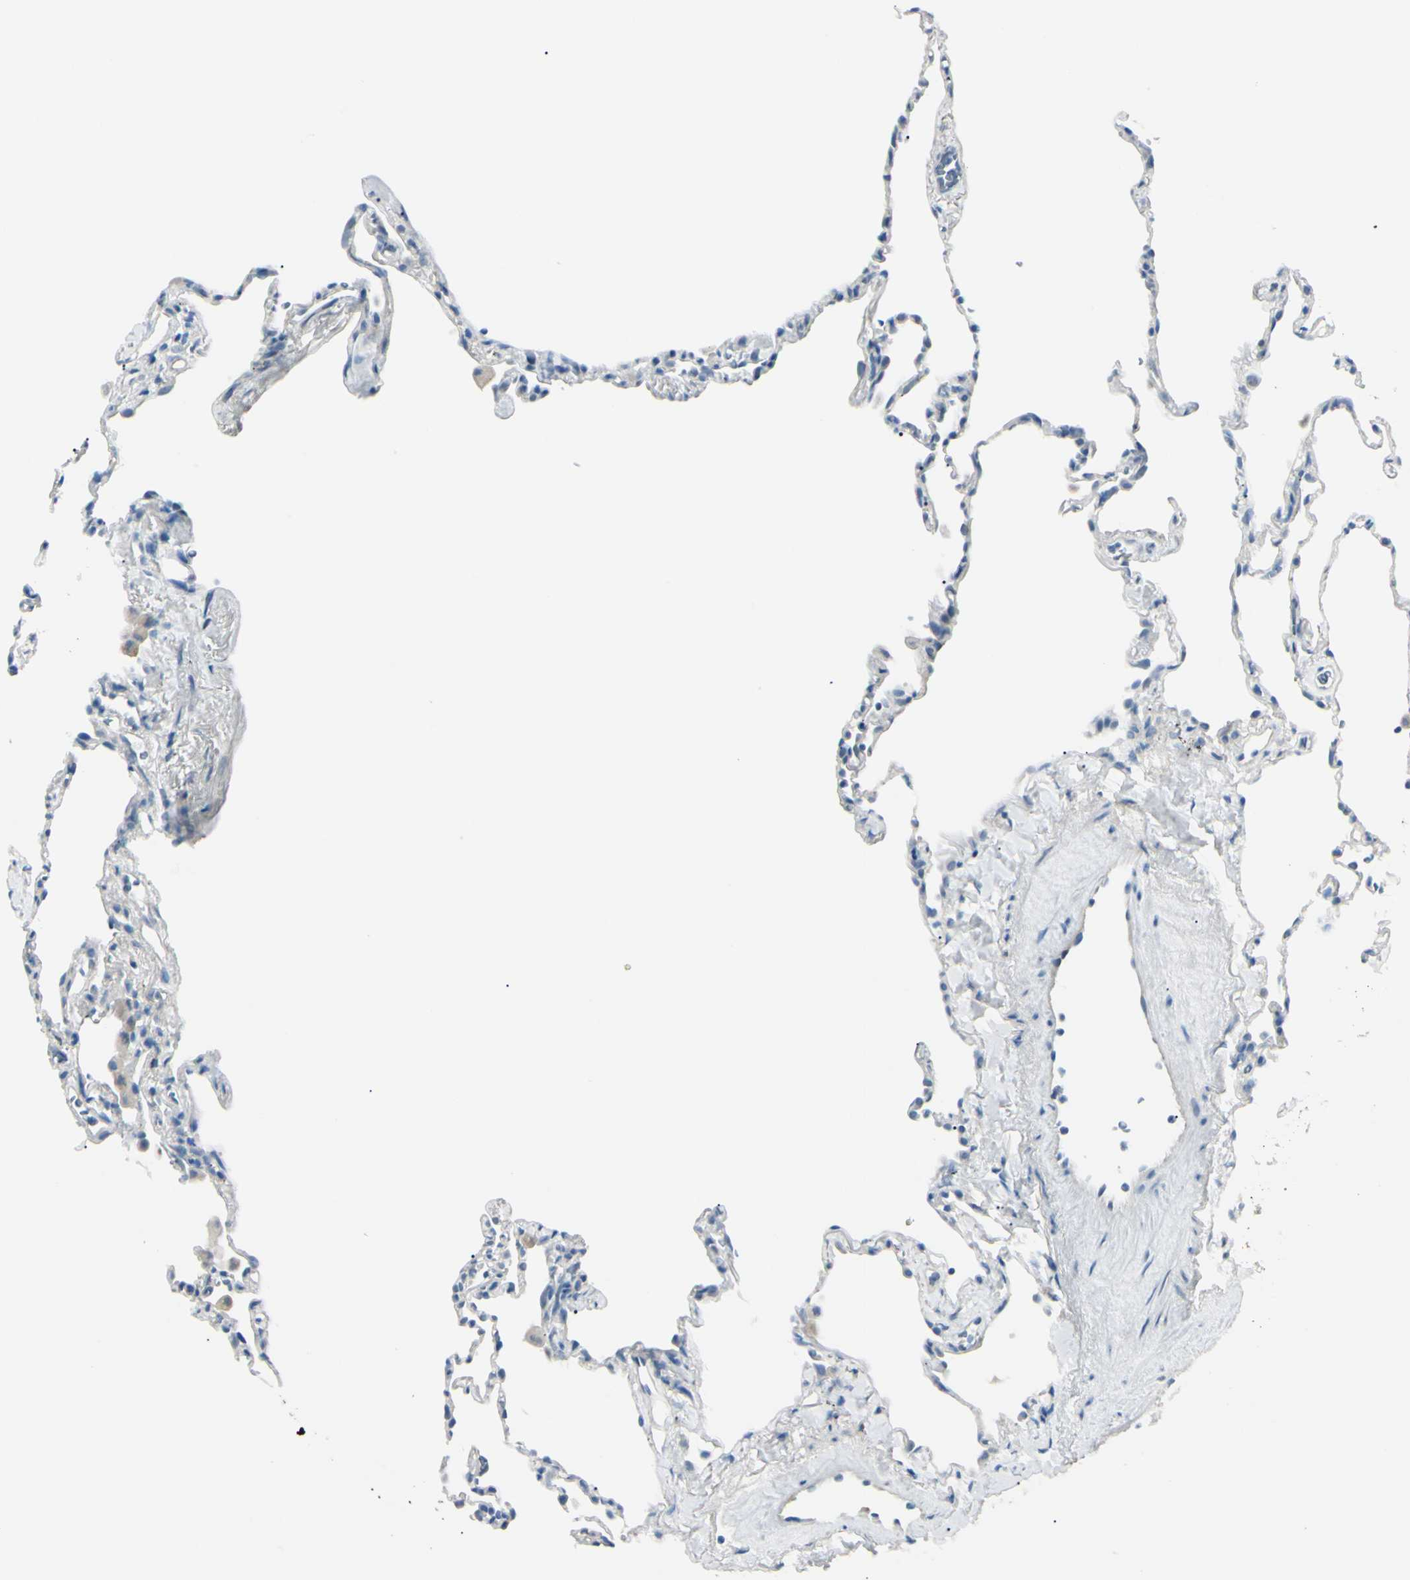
{"staining": {"intensity": "negative", "quantity": "none", "location": "none"}, "tissue": "lung", "cell_type": "Alveolar cells", "image_type": "normal", "snomed": [{"axis": "morphology", "description": "Normal tissue, NOS"}, {"axis": "topography", "description": "Lung"}], "caption": "This is an immunohistochemistry (IHC) image of normal human lung. There is no staining in alveolar cells.", "gene": "FOLH1", "patient": {"sex": "male", "age": 59}}